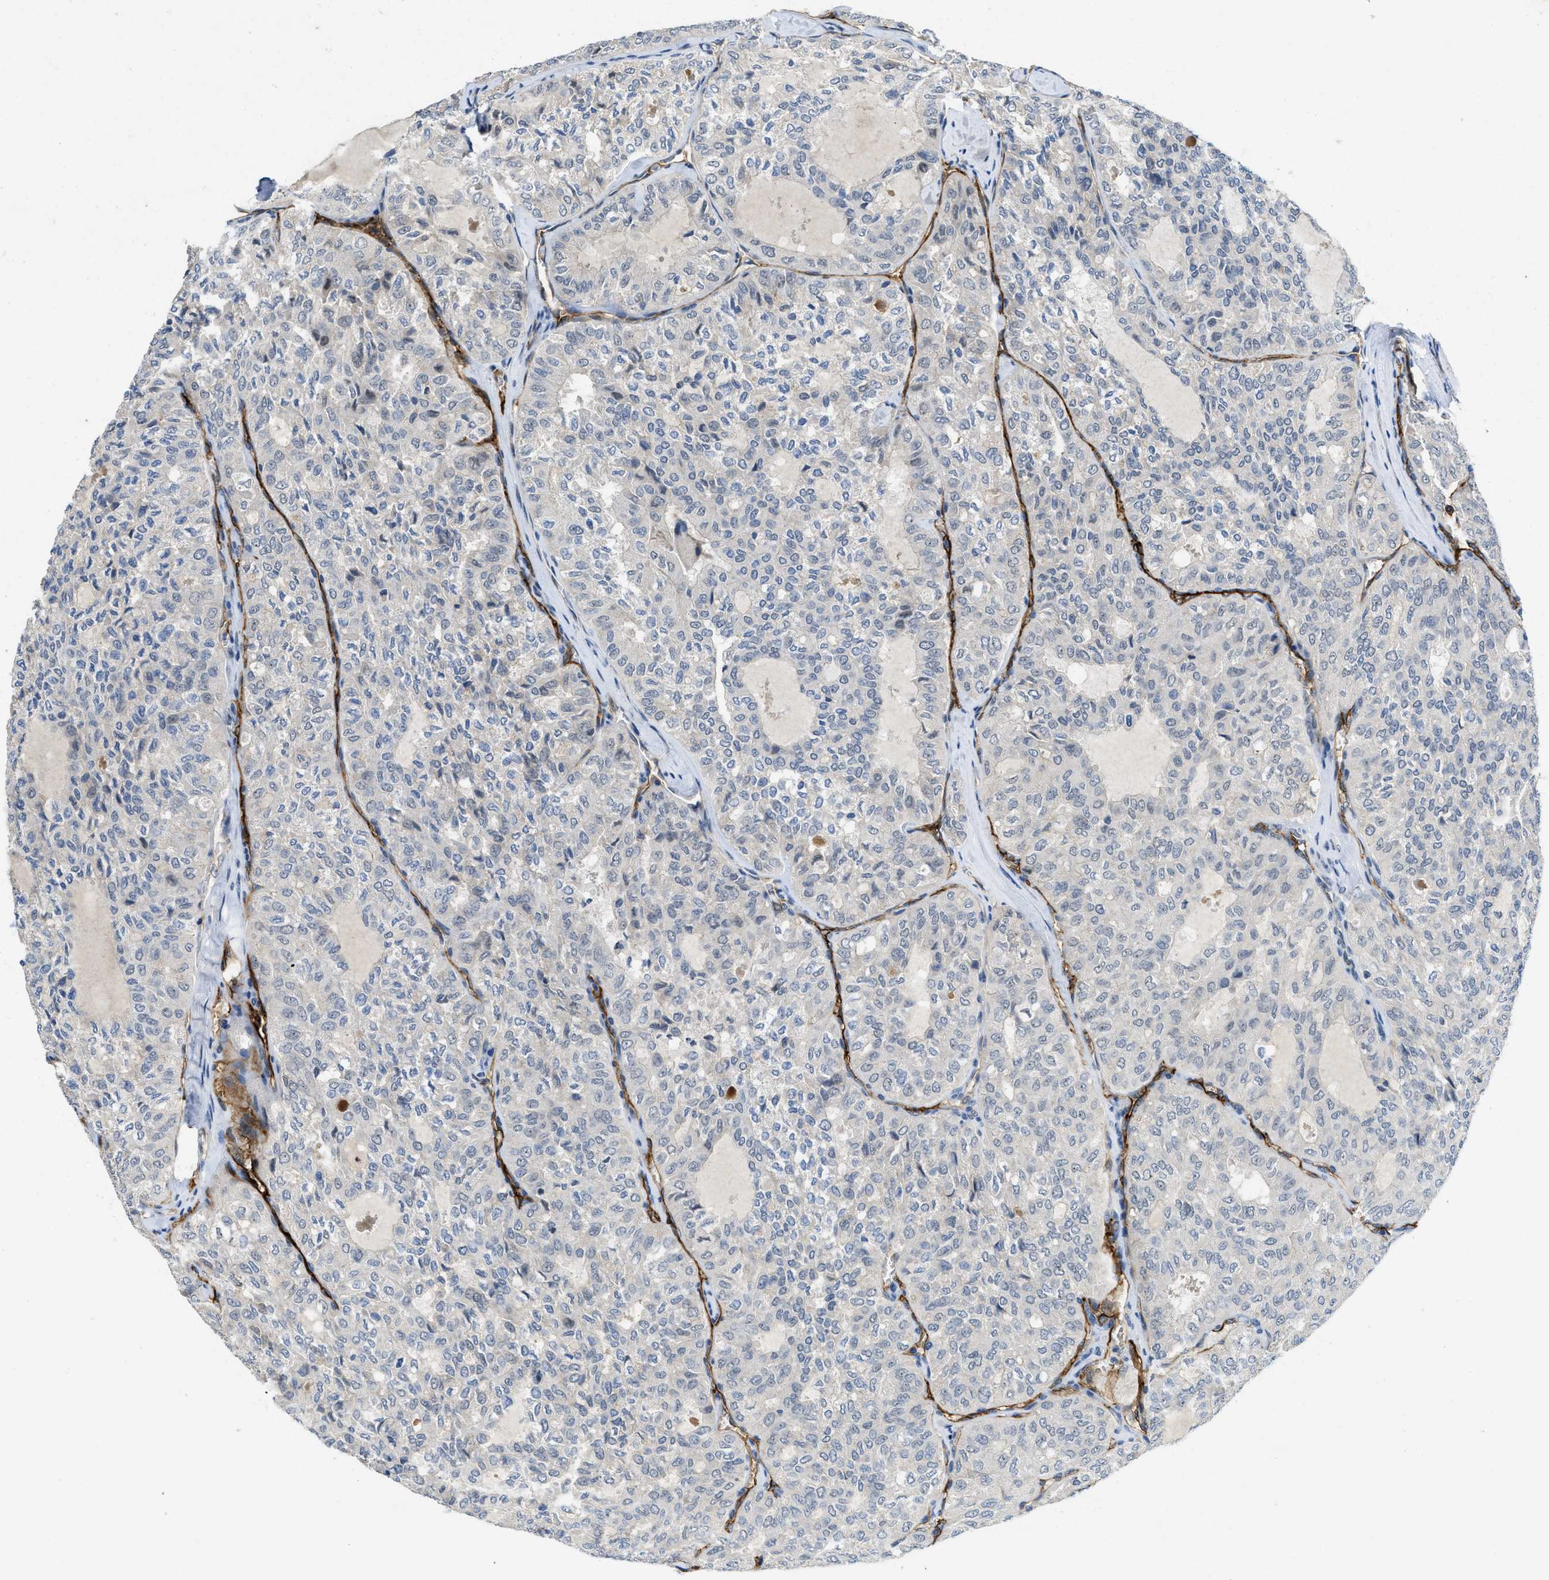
{"staining": {"intensity": "negative", "quantity": "none", "location": "none"}, "tissue": "thyroid cancer", "cell_type": "Tumor cells", "image_type": "cancer", "snomed": [{"axis": "morphology", "description": "Follicular adenoma carcinoma, NOS"}, {"axis": "topography", "description": "Thyroid gland"}], "caption": "High magnification brightfield microscopy of thyroid cancer stained with DAB (brown) and counterstained with hematoxylin (blue): tumor cells show no significant staining.", "gene": "SLCO2A1", "patient": {"sex": "male", "age": 75}}